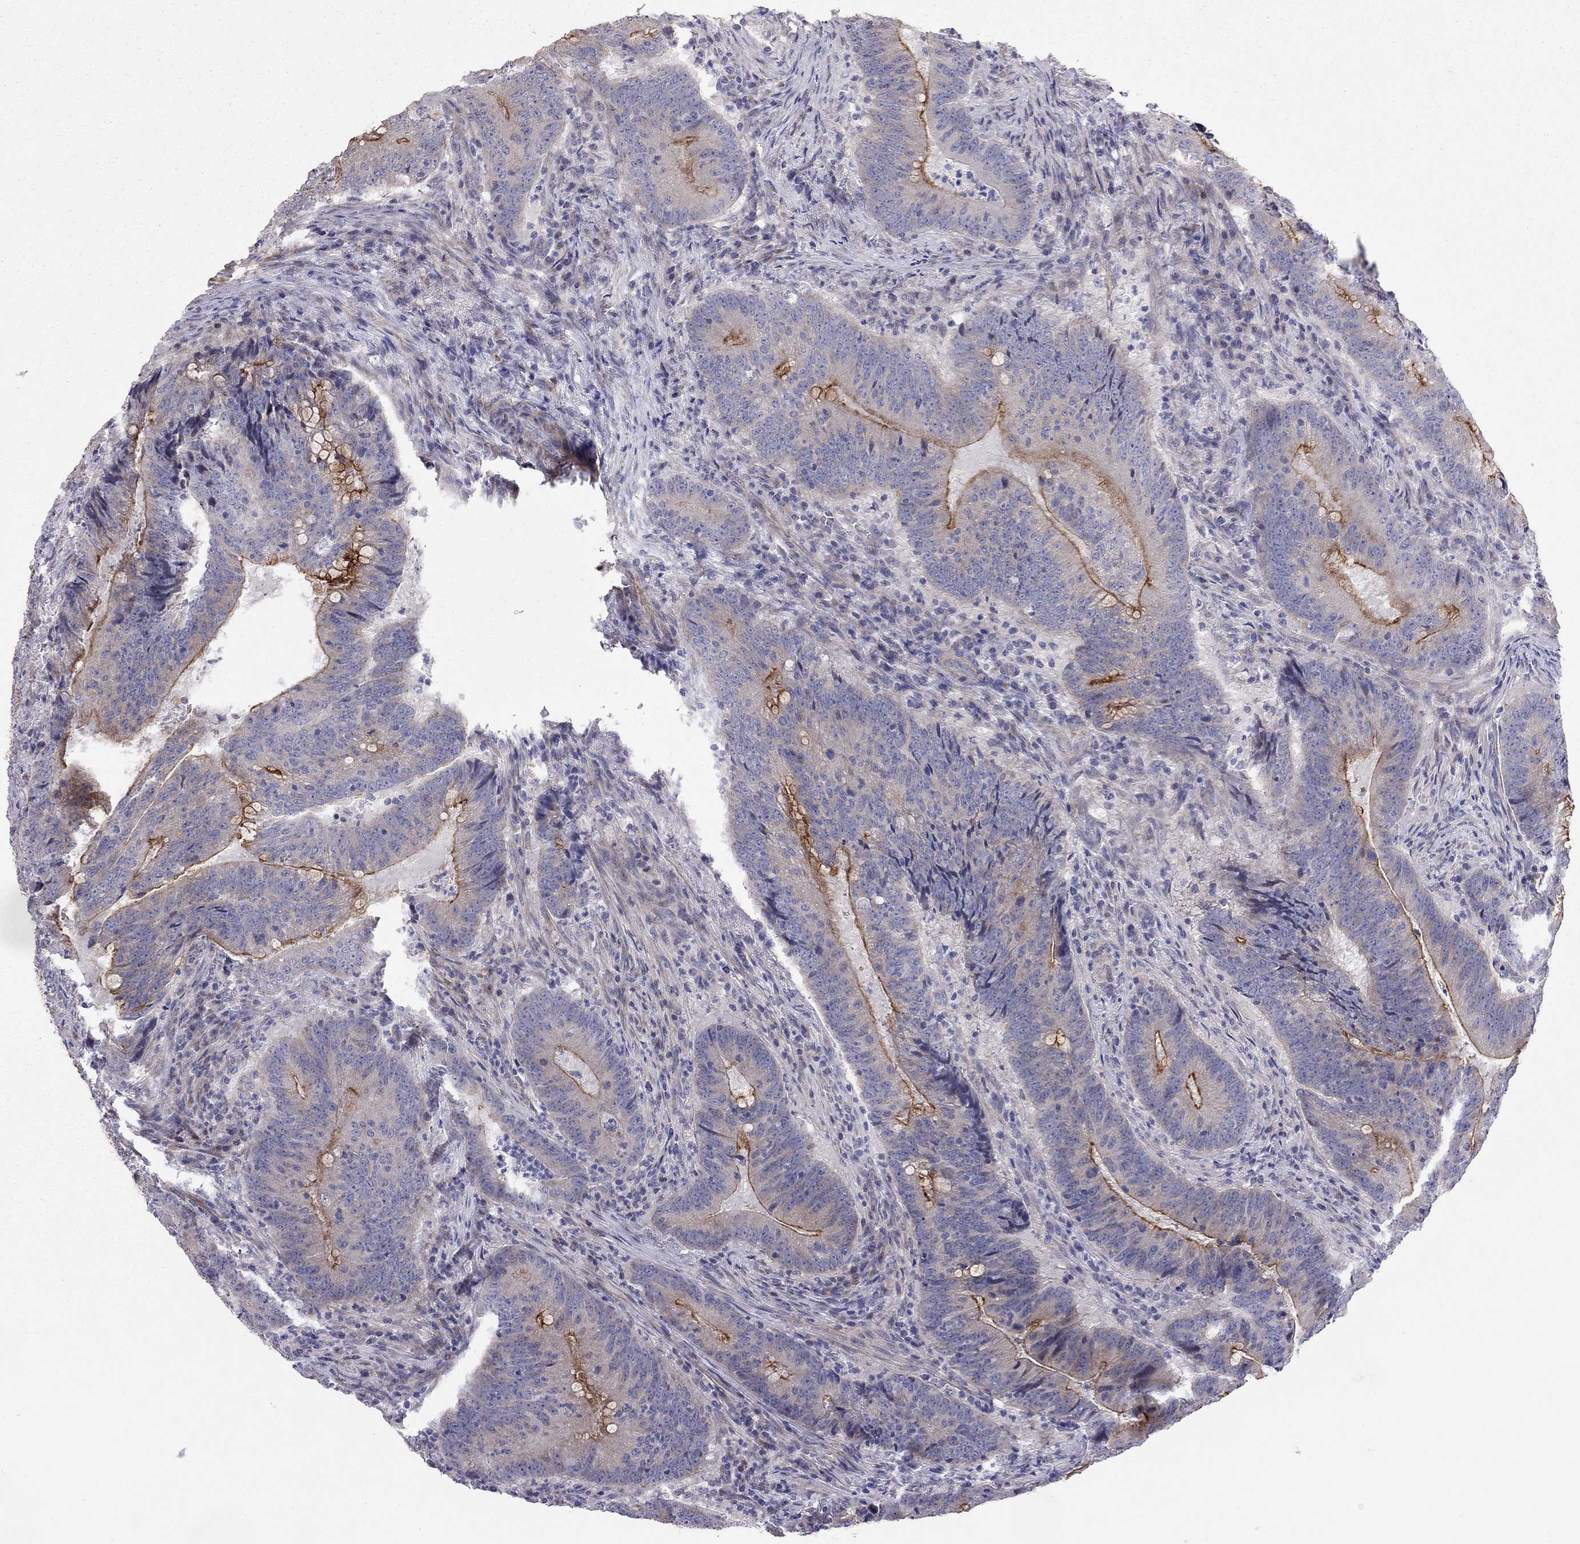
{"staining": {"intensity": "strong", "quantity": "<25%", "location": "cytoplasmic/membranous"}, "tissue": "colorectal cancer", "cell_type": "Tumor cells", "image_type": "cancer", "snomed": [{"axis": "morphology", "description": "Adenocarcinoma, NOS"}, {"axis": "topography", "description": "Colon"}], "caption": "About <25% of tumor cells in human adenocarcinoma (colorectal) display strong cytoplasmic/membranous protein staining as visualized by brown immunohistochemical staining.", "gene": "SYTL2", "patient": {"sex": "female", "age": 87}}